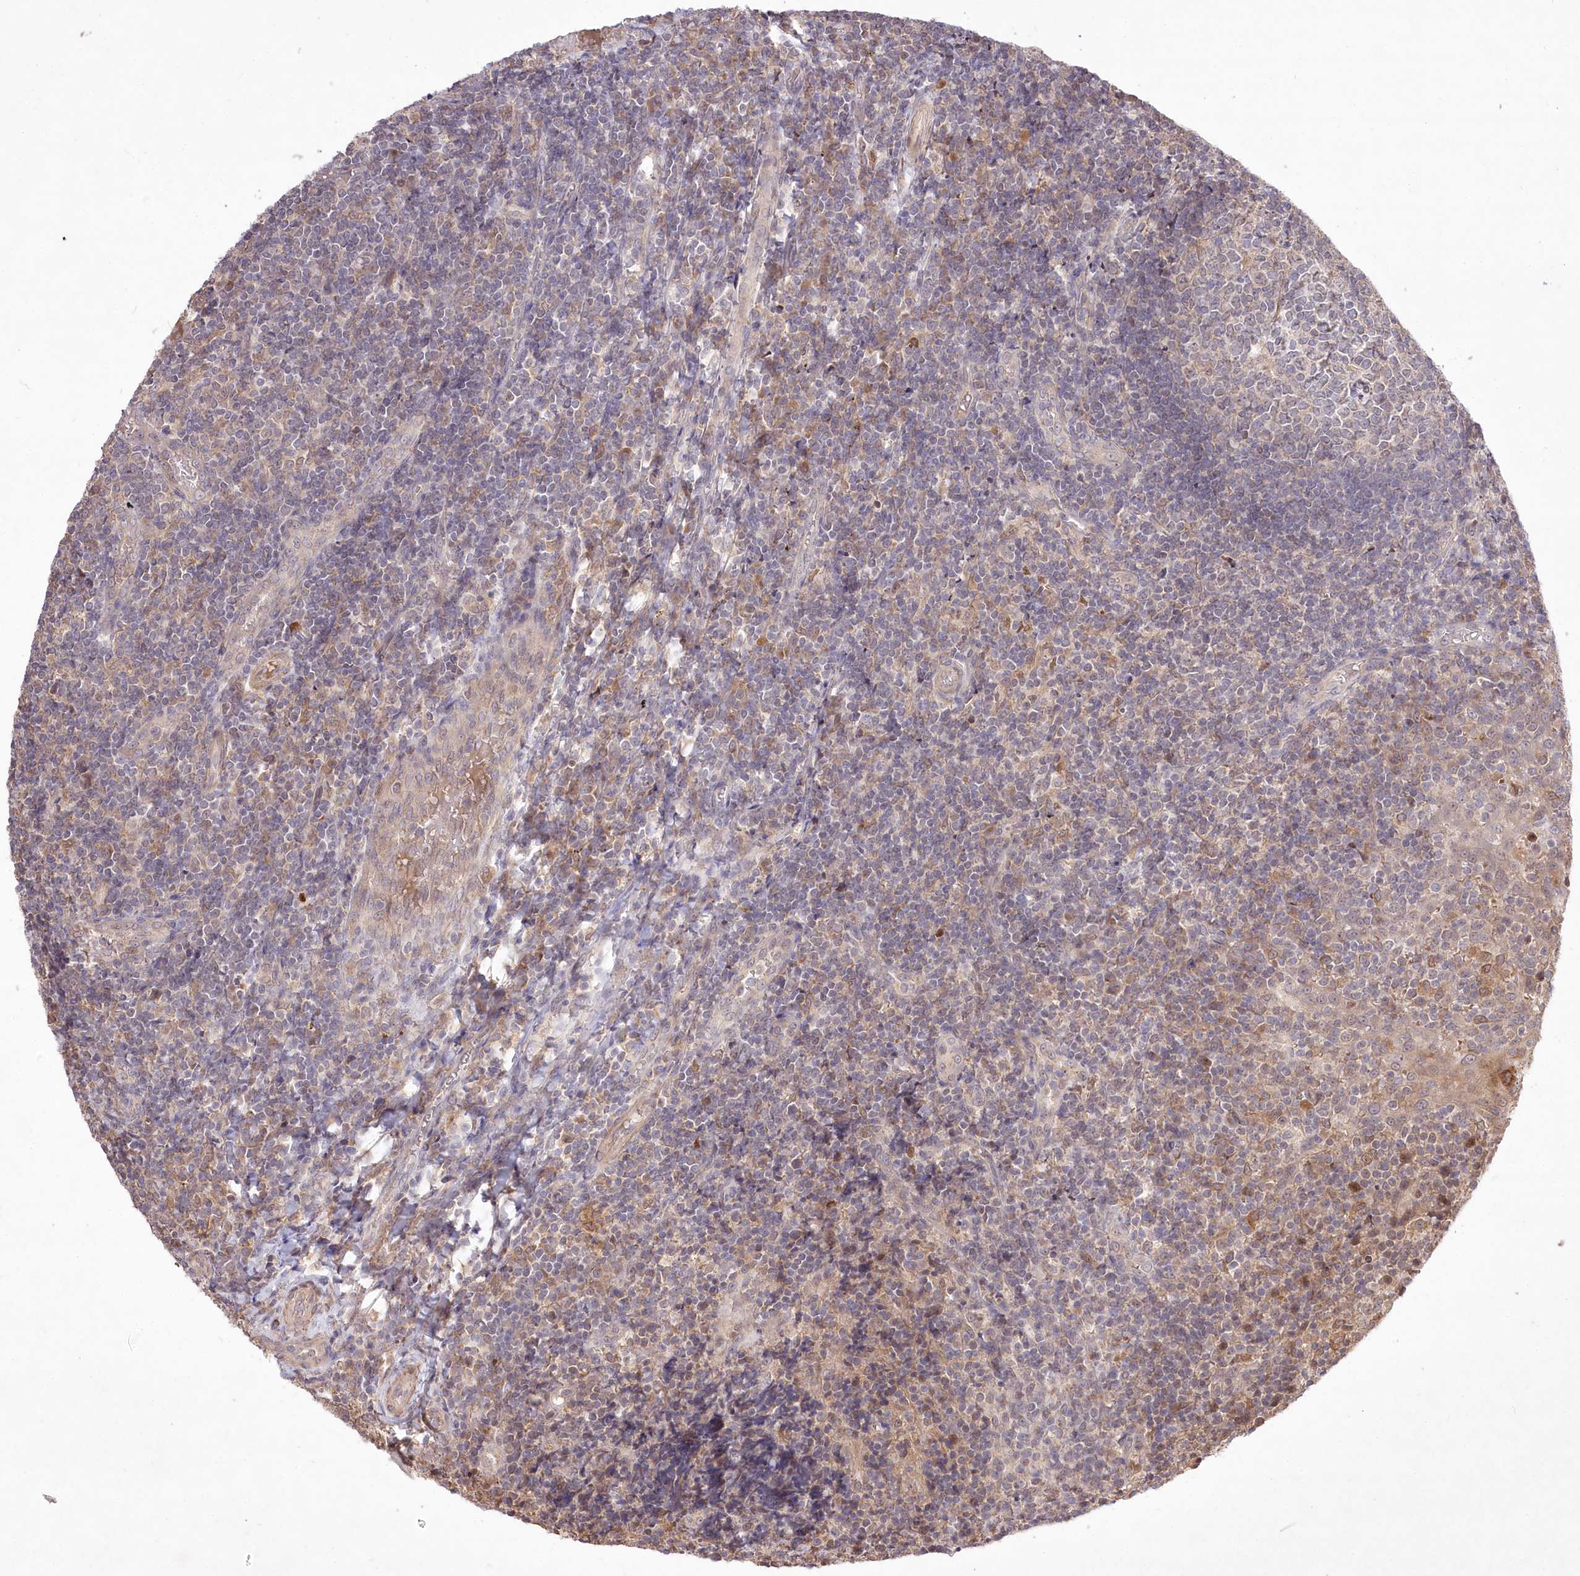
{"staining": {"intensity": "weak", "quantity": "<25%", "location": "cytoplasmic/membranous"}, "tissue": "tonsil", "cell_type": "Germinal center cells", "image_type": "normal", "snomed": [{"axis": "morphology", "description": "Normal tissue, NOS"}, {"axis": "topography", "description": "Tonsil"}], "caption": "The micrograph displays no significant positivity in germinal center cells of tonsil. The staining was performed using DAB (3,3'-diaminobenzidine) to visualize the protein expression in brown, while the nuclei were stained in blue with hematoxylin (Magnification: 20x).", "gene": "HELT", "patient": {"sex": "female", "age": 19}}